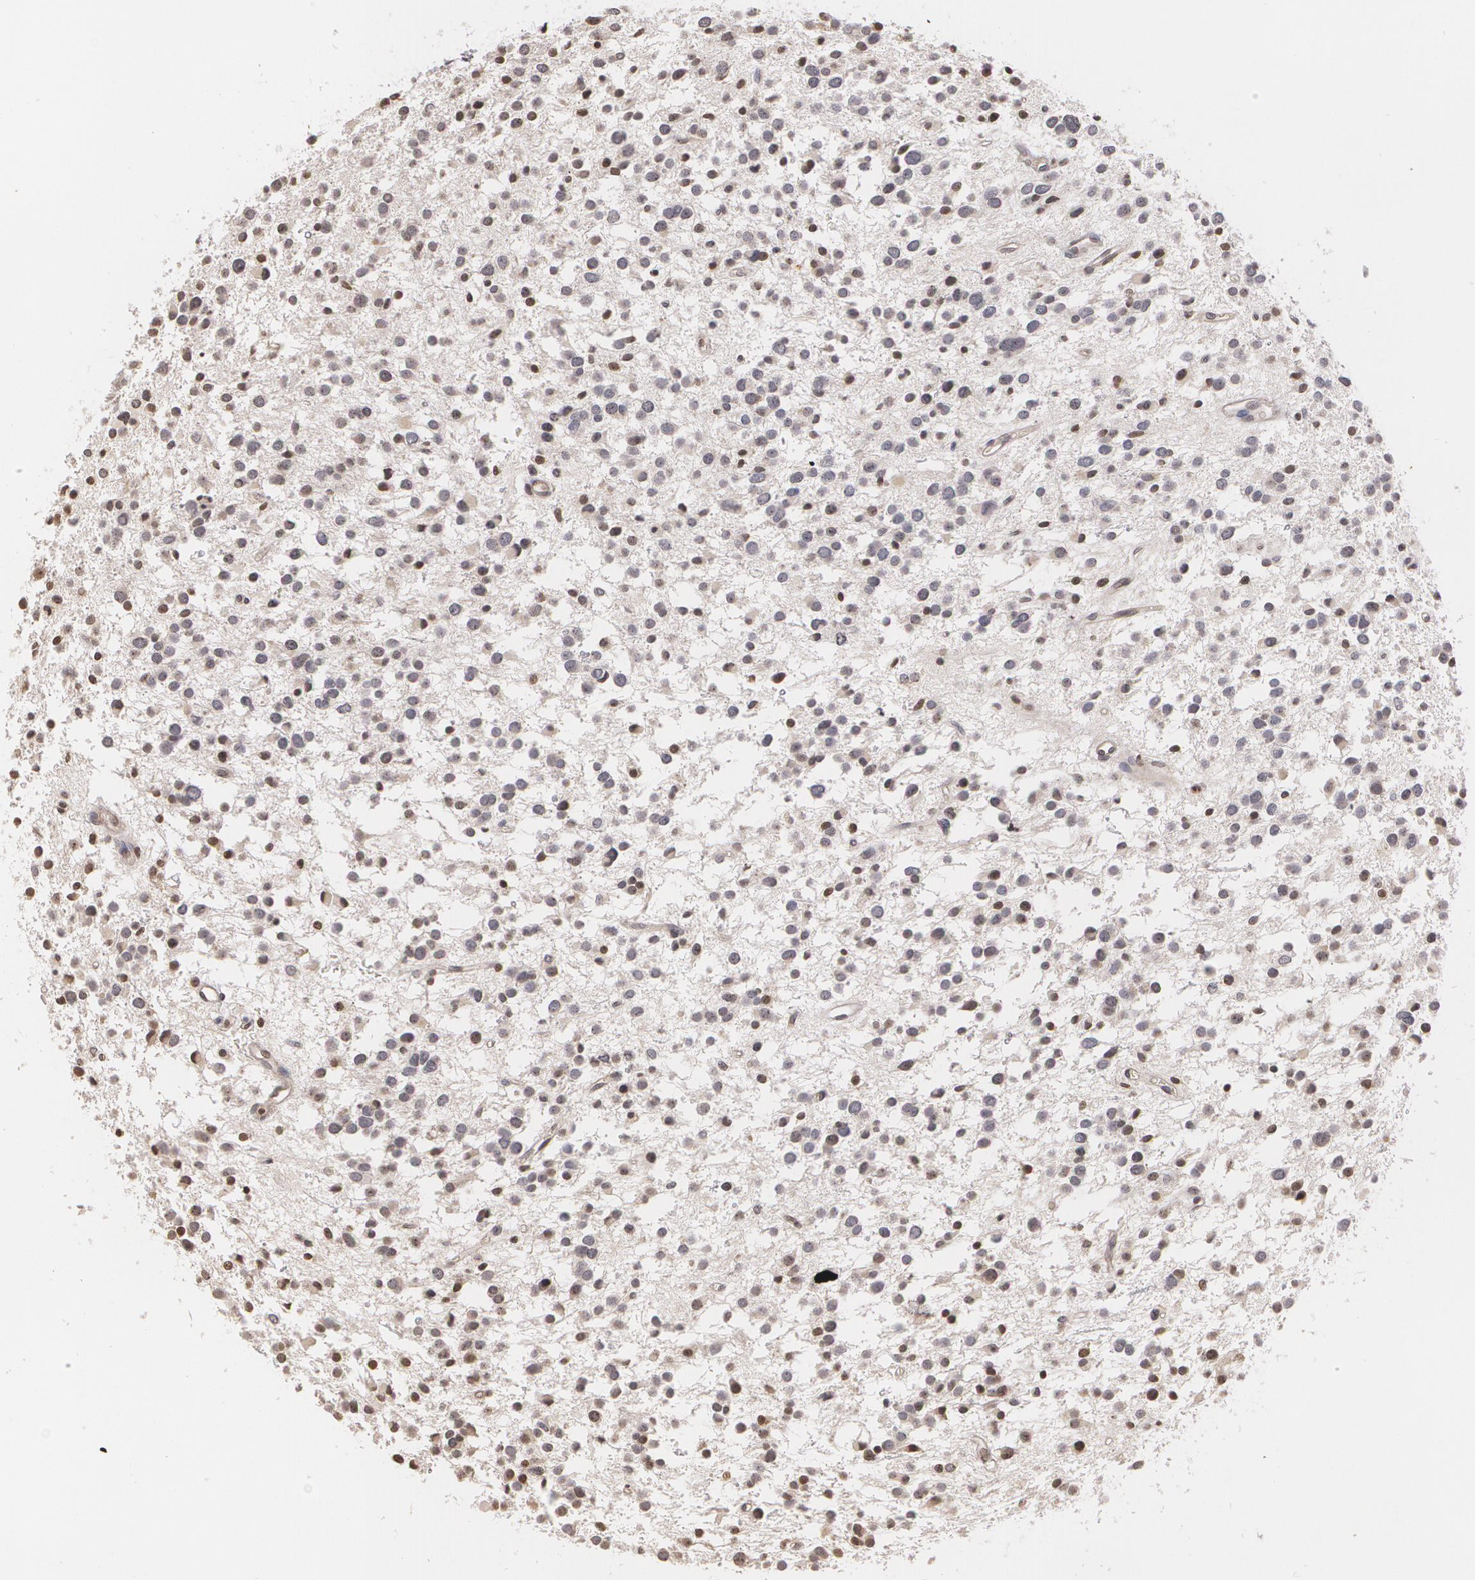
{"staining": {"intensity": "weak", "quantity": ">75%", "location": "nuclear"}, "tissue": "glioma", "cell_type": "Tumor cells", "image_type": "cancer", "snomed": [{"axis": "morphology", "description": "Glioma, malignant, Low grade"}, {"axis": "topography", "description": "Brain"}], "caption": "Brown immunohistochemical staining in malignant glioma (low-grade) displays weak nuclear staining in about >75% of tumor cells.", "gene": "VAV3", "patient": {"sex": "female", "age": 36}}